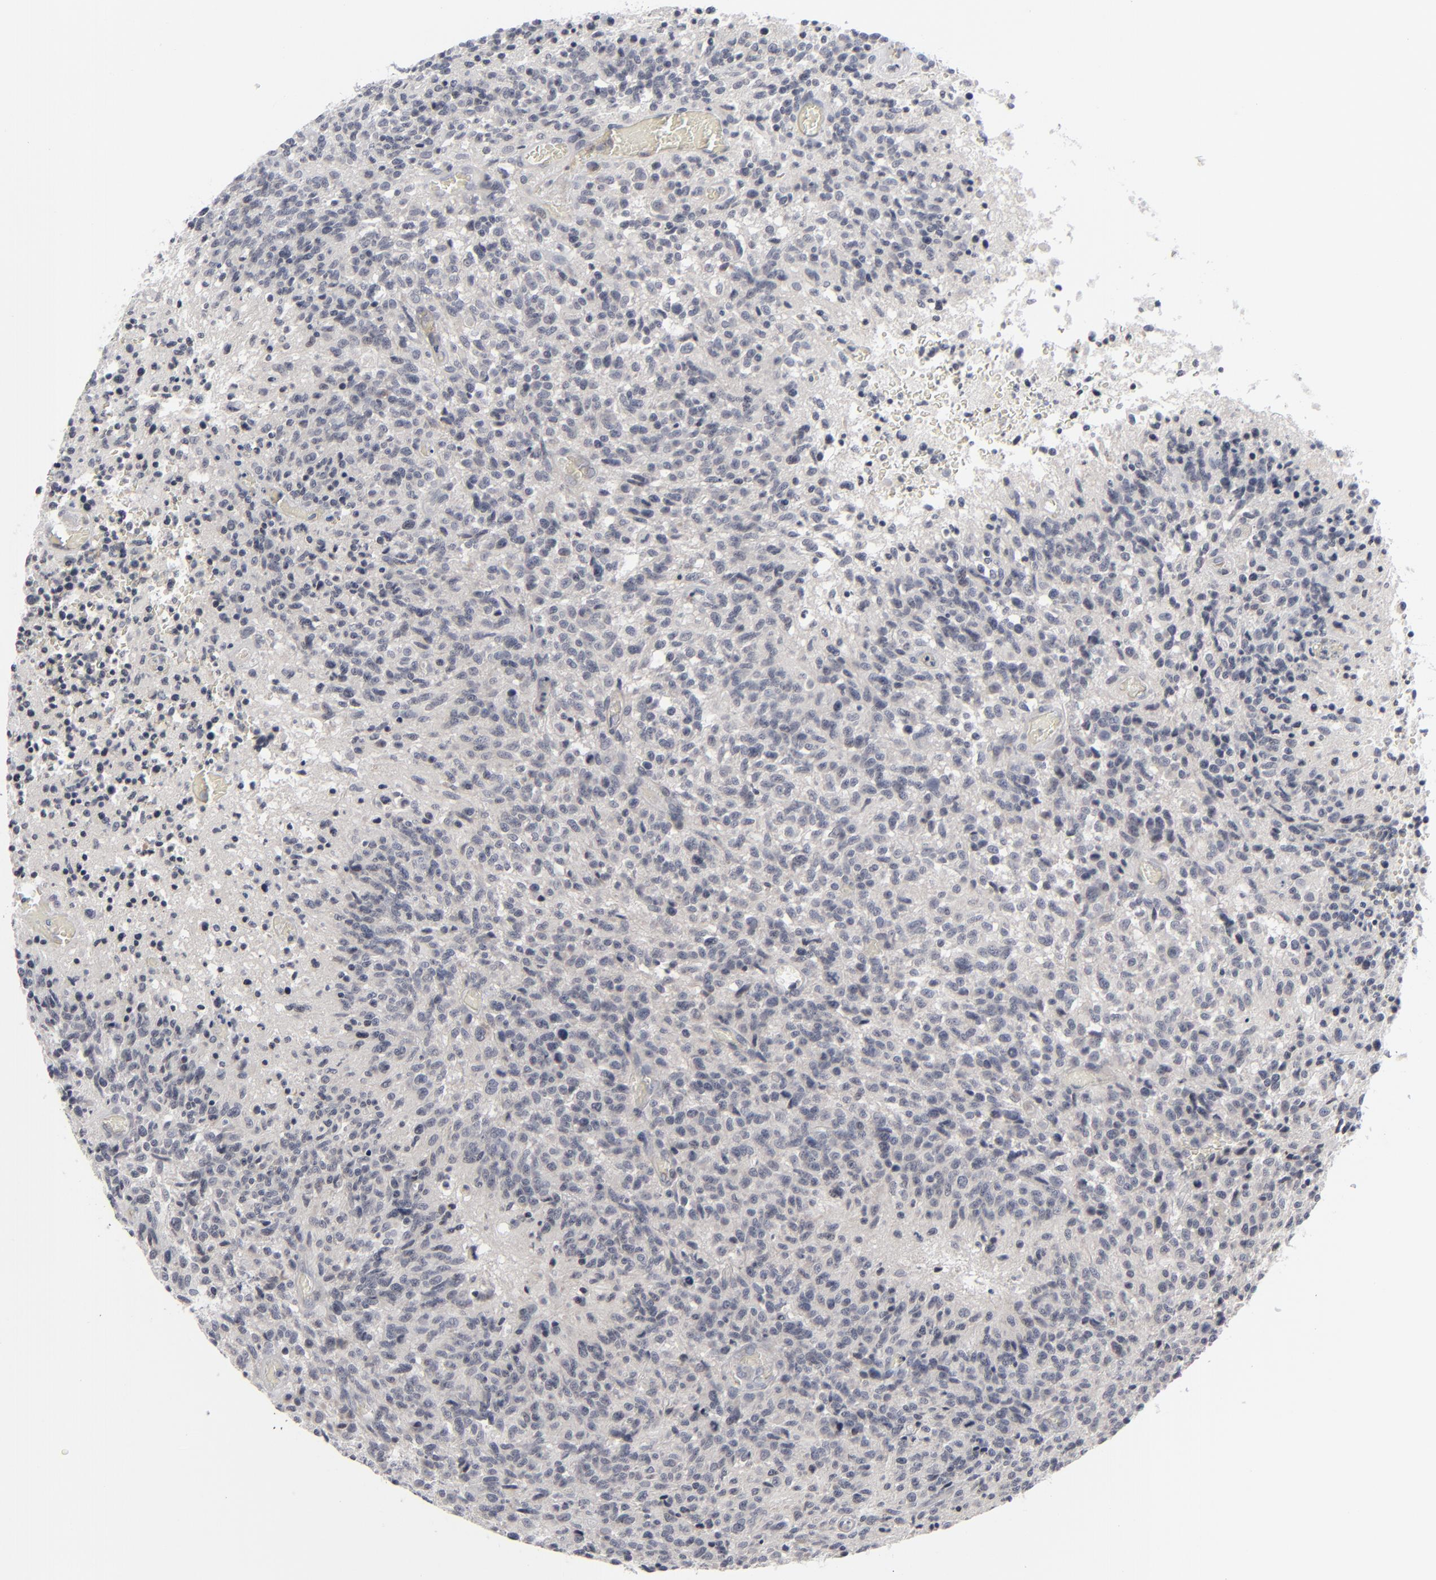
{"staining": {"intensity": "negative", "quantity": "none", "location": "none"}, "tissue": "glioma", "cell_type": "Tumor cells", "image_type": "cancer", "snomed": [{"axis": "morphology", "description": "Glioma, malignant, High grade"}, {"axis": "topography", "description": "Brain"}], "caption": "Immunohistochemical staining of human malignant glioma (high-grade) reveals no significant expression in tumor cells.", "gene": "POF1B", "patient": {"sex": "male", "age": 36}}